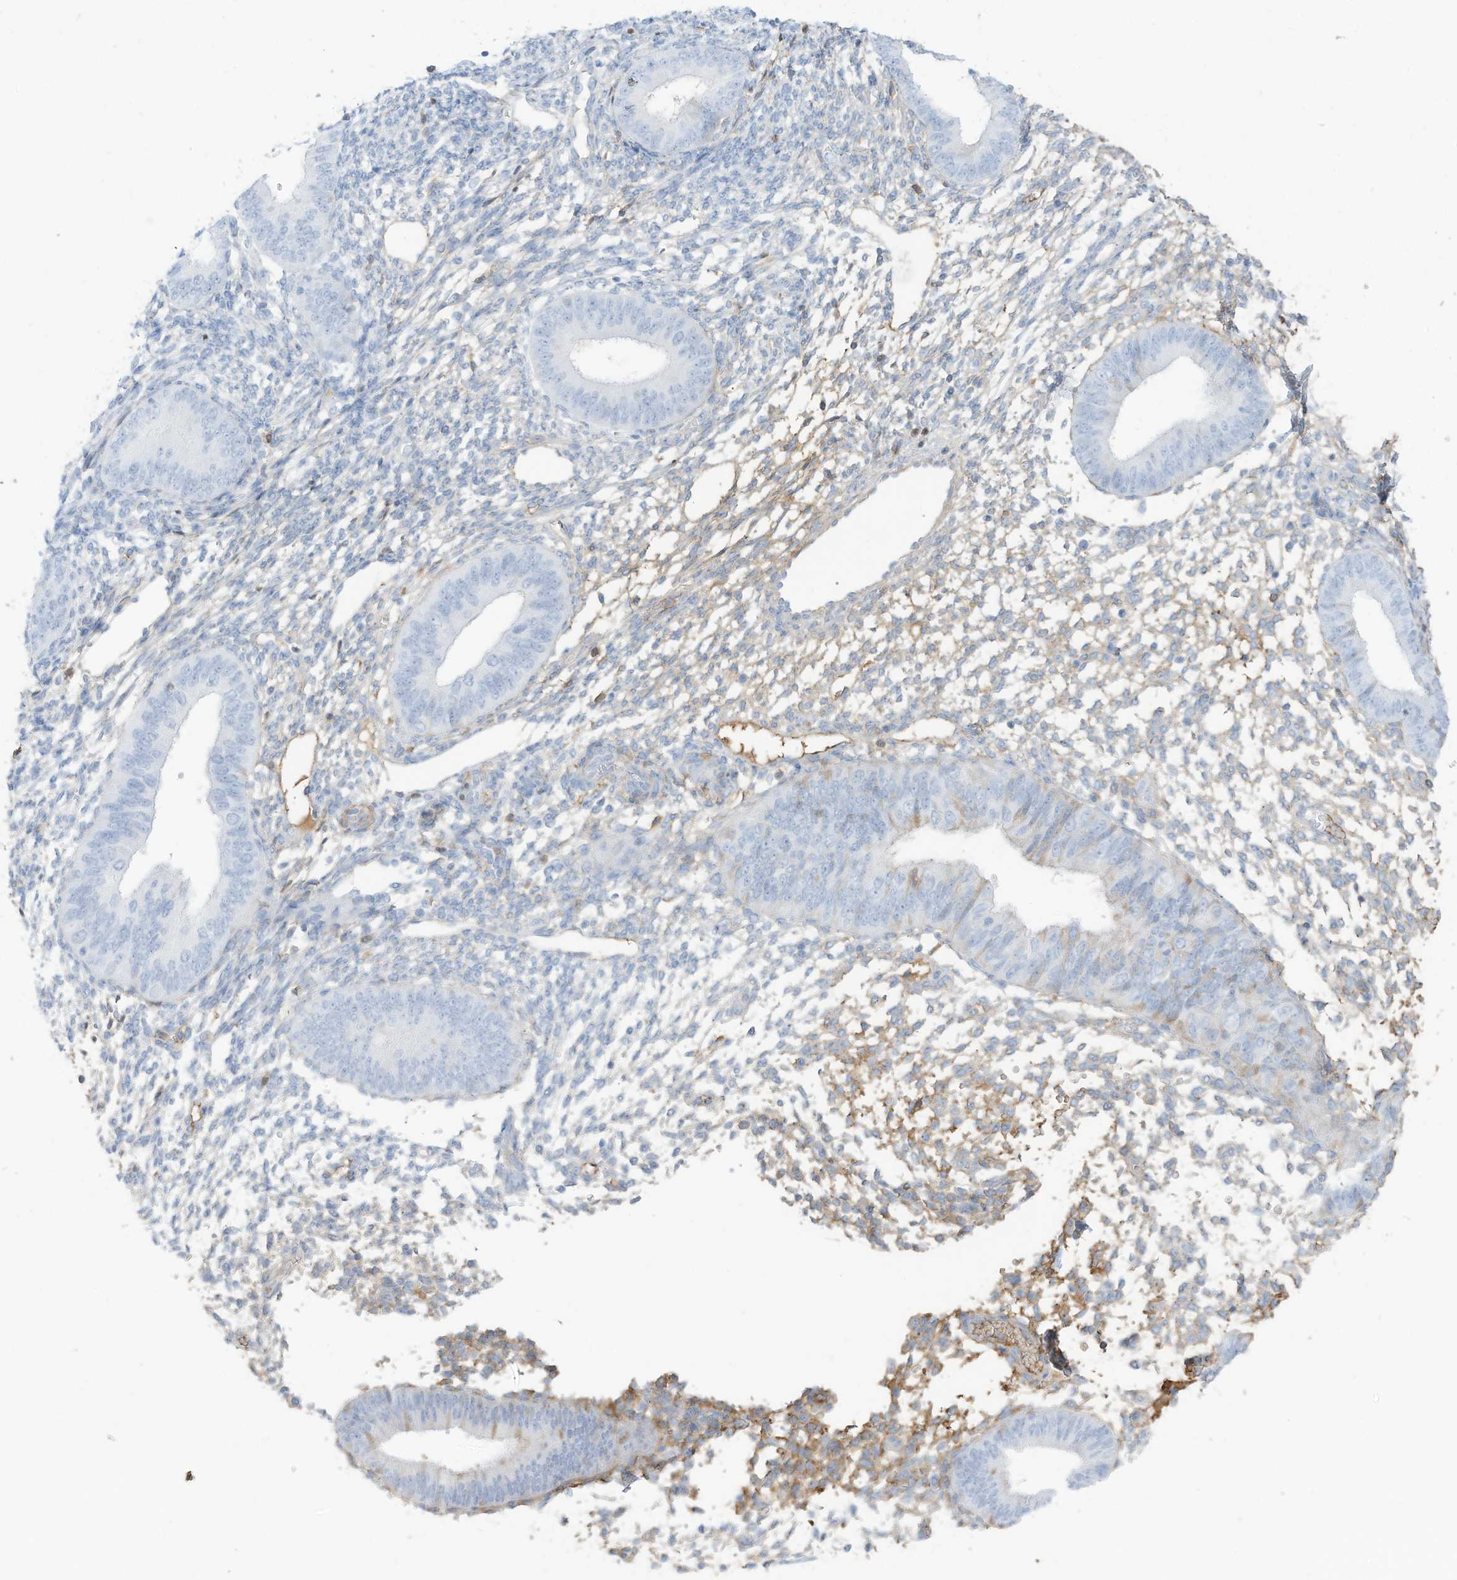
{"staining": {"intensity": "weak", "quantity": "<25%", "location": "cytoplasmic/membranous"}, "tissue": "endometrium", "cell_type": "Cells in endometrial stroma", "image_type": "normal", "snomed": [{"axis": "morphology", "description": "Normal tissue, NOS"}, {"axis": "topography", "description": "Uterus"}, {"axis": "topography", "description": "Endometrium"}], "caption": "Endometrium was stained to show a protein in brown. There is no significant positivity in cells in endometrial stroma. (Stains: DAB (3,3'-diaminobenzidine) immunohistochemistry with hematoxylin counter stain, Microscopy: brightfield microscopy at high magnification).", "gene": "HSD17B13", "patient": {"sex": "female", "age": 48}}